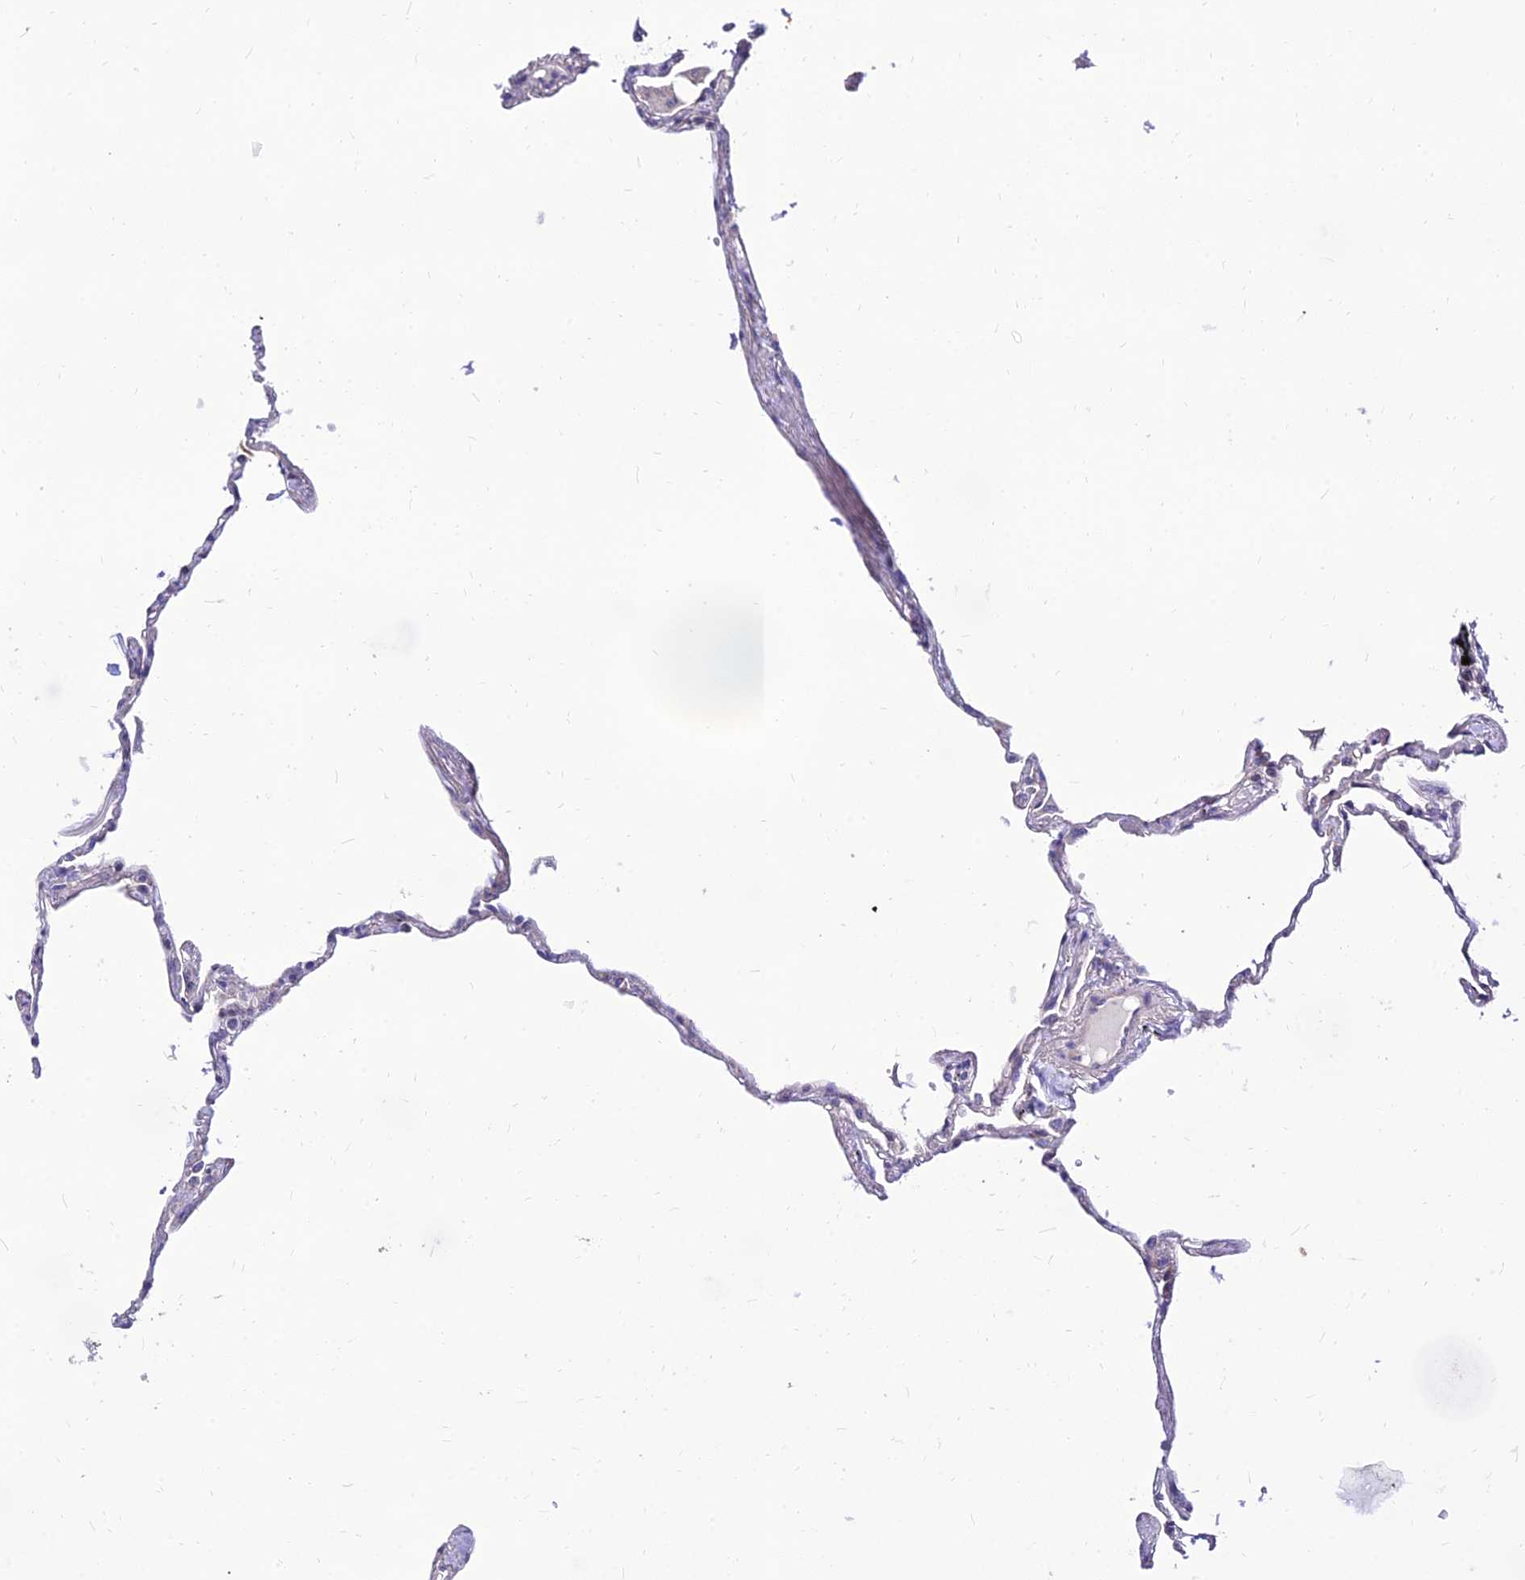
{"staining": {"intensity": "negative", "quantity": "none", "location": "none"}, "tissue": "lung", "cell_type": "Alveolar cells", "image_type": "normal", "snomed": [{"axis": "morphology", "description": "Normal tissue, NOS"}, {"axis": "topography", "description": "Lung"}], "caption": "The immunohistochemistry (IHC) micrograph has no significant staining in alveolar cells of lung. (Stains: DAB immunohistochemistry (IHC) with hematoxylin counter stain, Microscopy: brightfield microscopy at high magnification).", "gene": "C6orf132", "patient": {"sex": "female", "age": 67}}